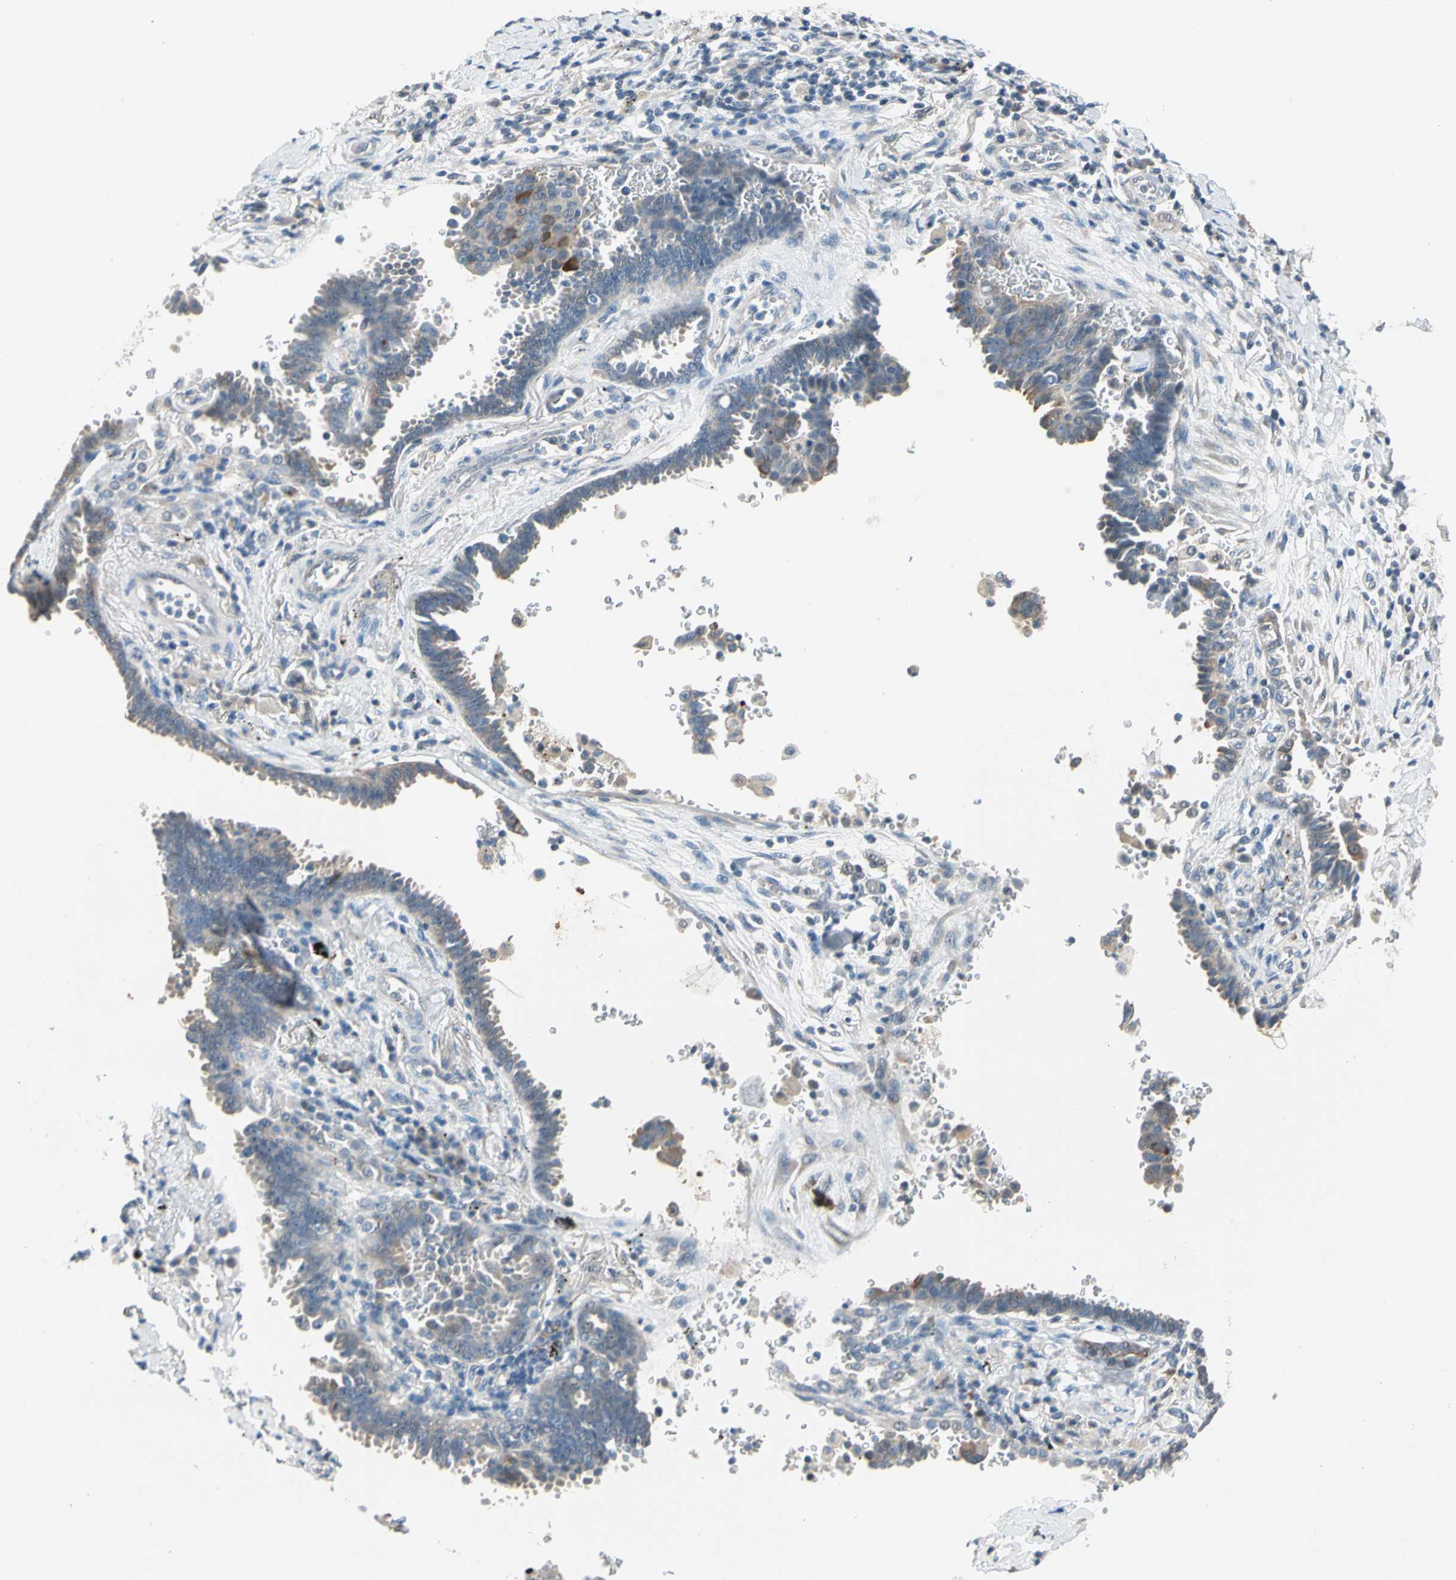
{"staining": {"intensity": "weak", "quantity": ">75%", "location": "cytoplasmic/membranous"}, "tissue": "lung cancer", "cell_type": "Tumor cells", "image_type": "cancer", "snomed": [{"axis": "morphology", "description": "Adenocarcinoma, NOS"}, {"axis": "topography", "description": "Lung"}], "caption": "This photomicrograph exhibits lung adenocarcinoma stained with IHC to label a protein in brown. The cytoplasmic/membranous of tumor cells show weak positivity for the protein. Nuclei are counter-stained blue.", "gene": "STK40", "patient": {"sex": "female", "age": 64}}